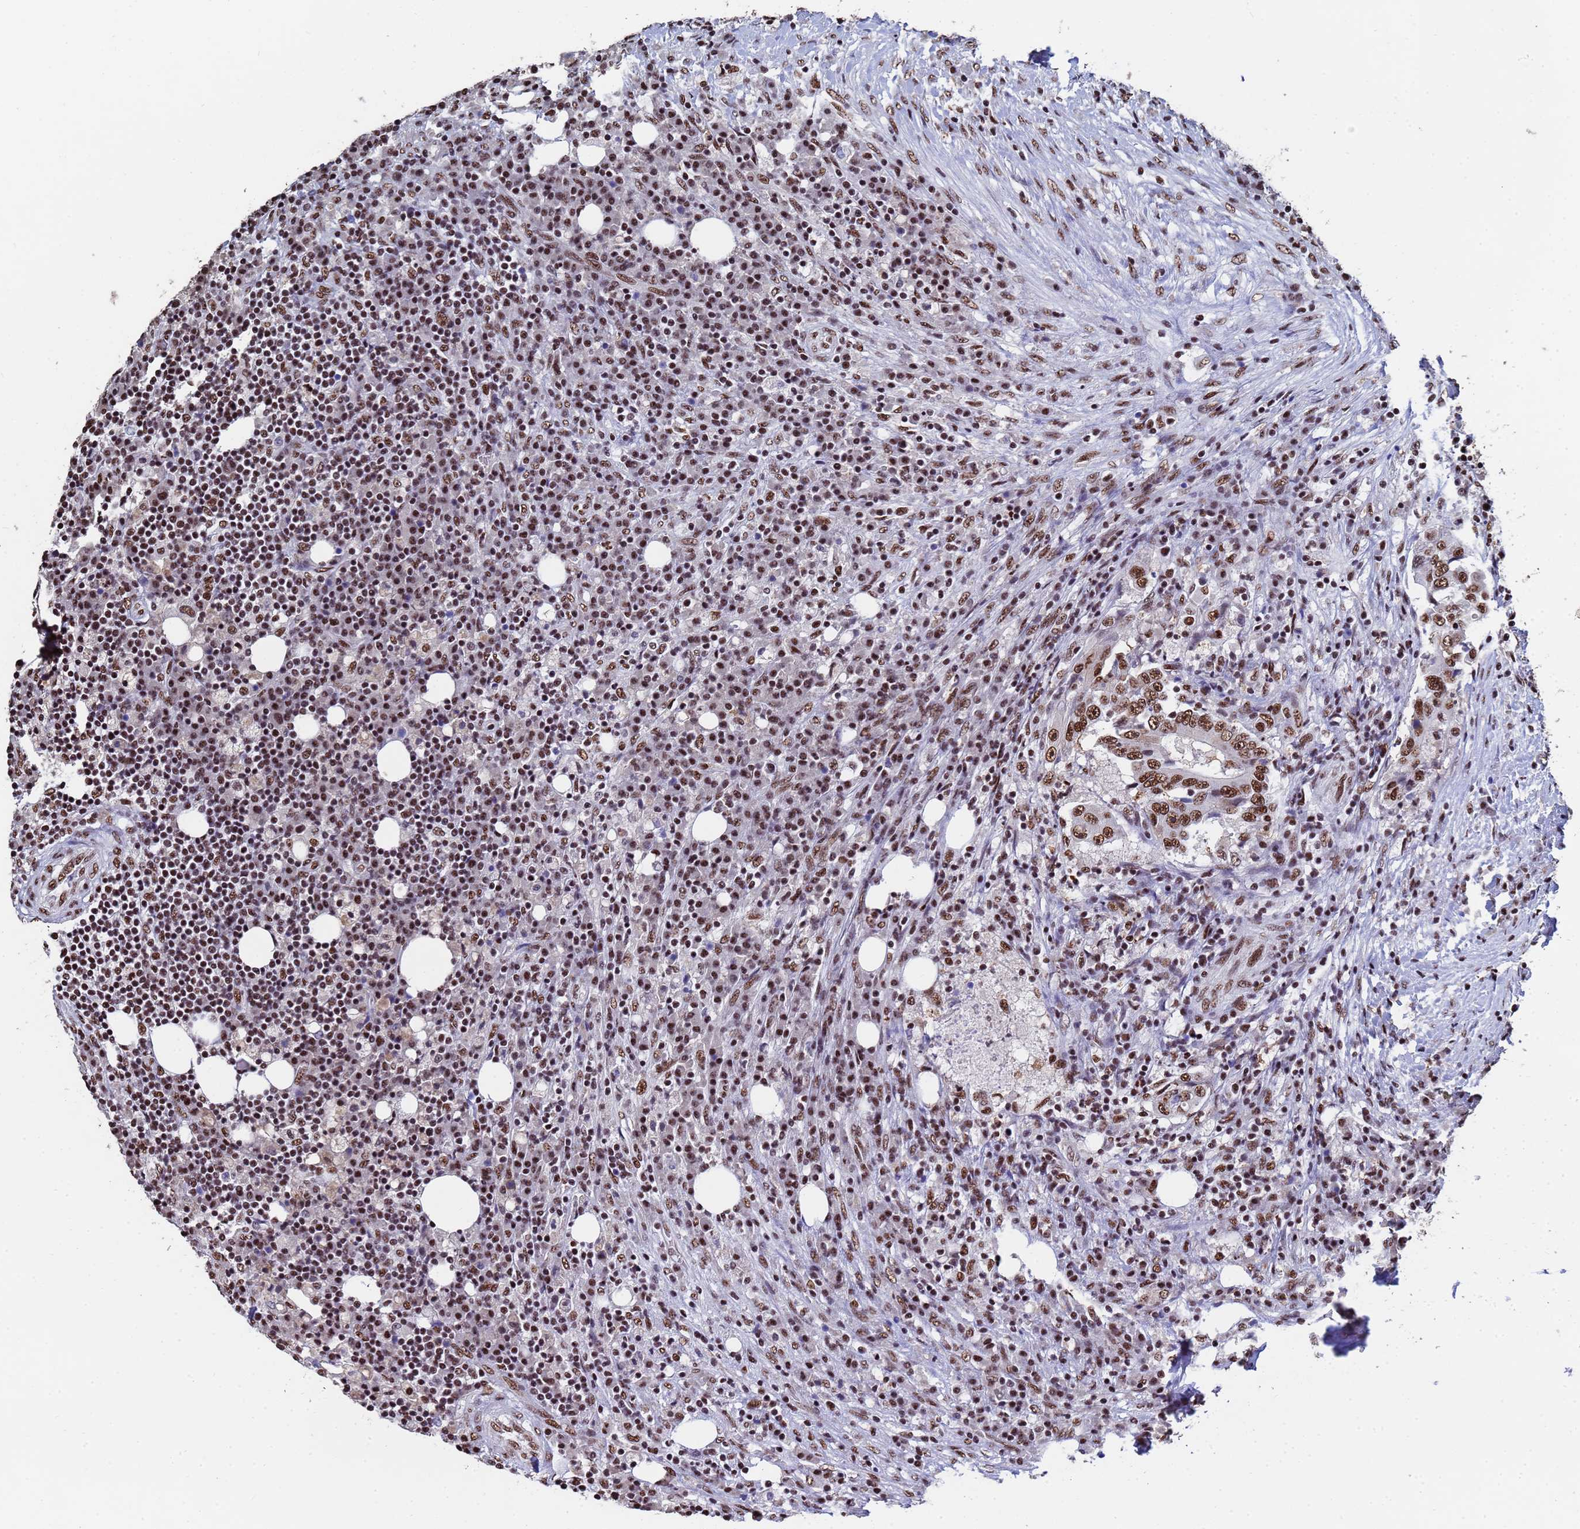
{"staining": {"intensity": "strong", "quantity": ">75%", "location": "nuclear"}, "tissue": "colorectal cancer", "cell_type": "Tumor cells", "image_type": "cancer", "snomed": [{"axis": "morphology", "description": "Adenocarcinoma, NOS"}, {"axis": "topography", "description": "Colon"}], "caption": "Adenocarcinoma (colorectal) stained with immunohistochemistry (IHC) shows strong nuclear staining in about >75% of tumor cells. Nuclei are stained in blue.", "gene": "SF3B2", "patient": {"sex": "male", "age": 83}}